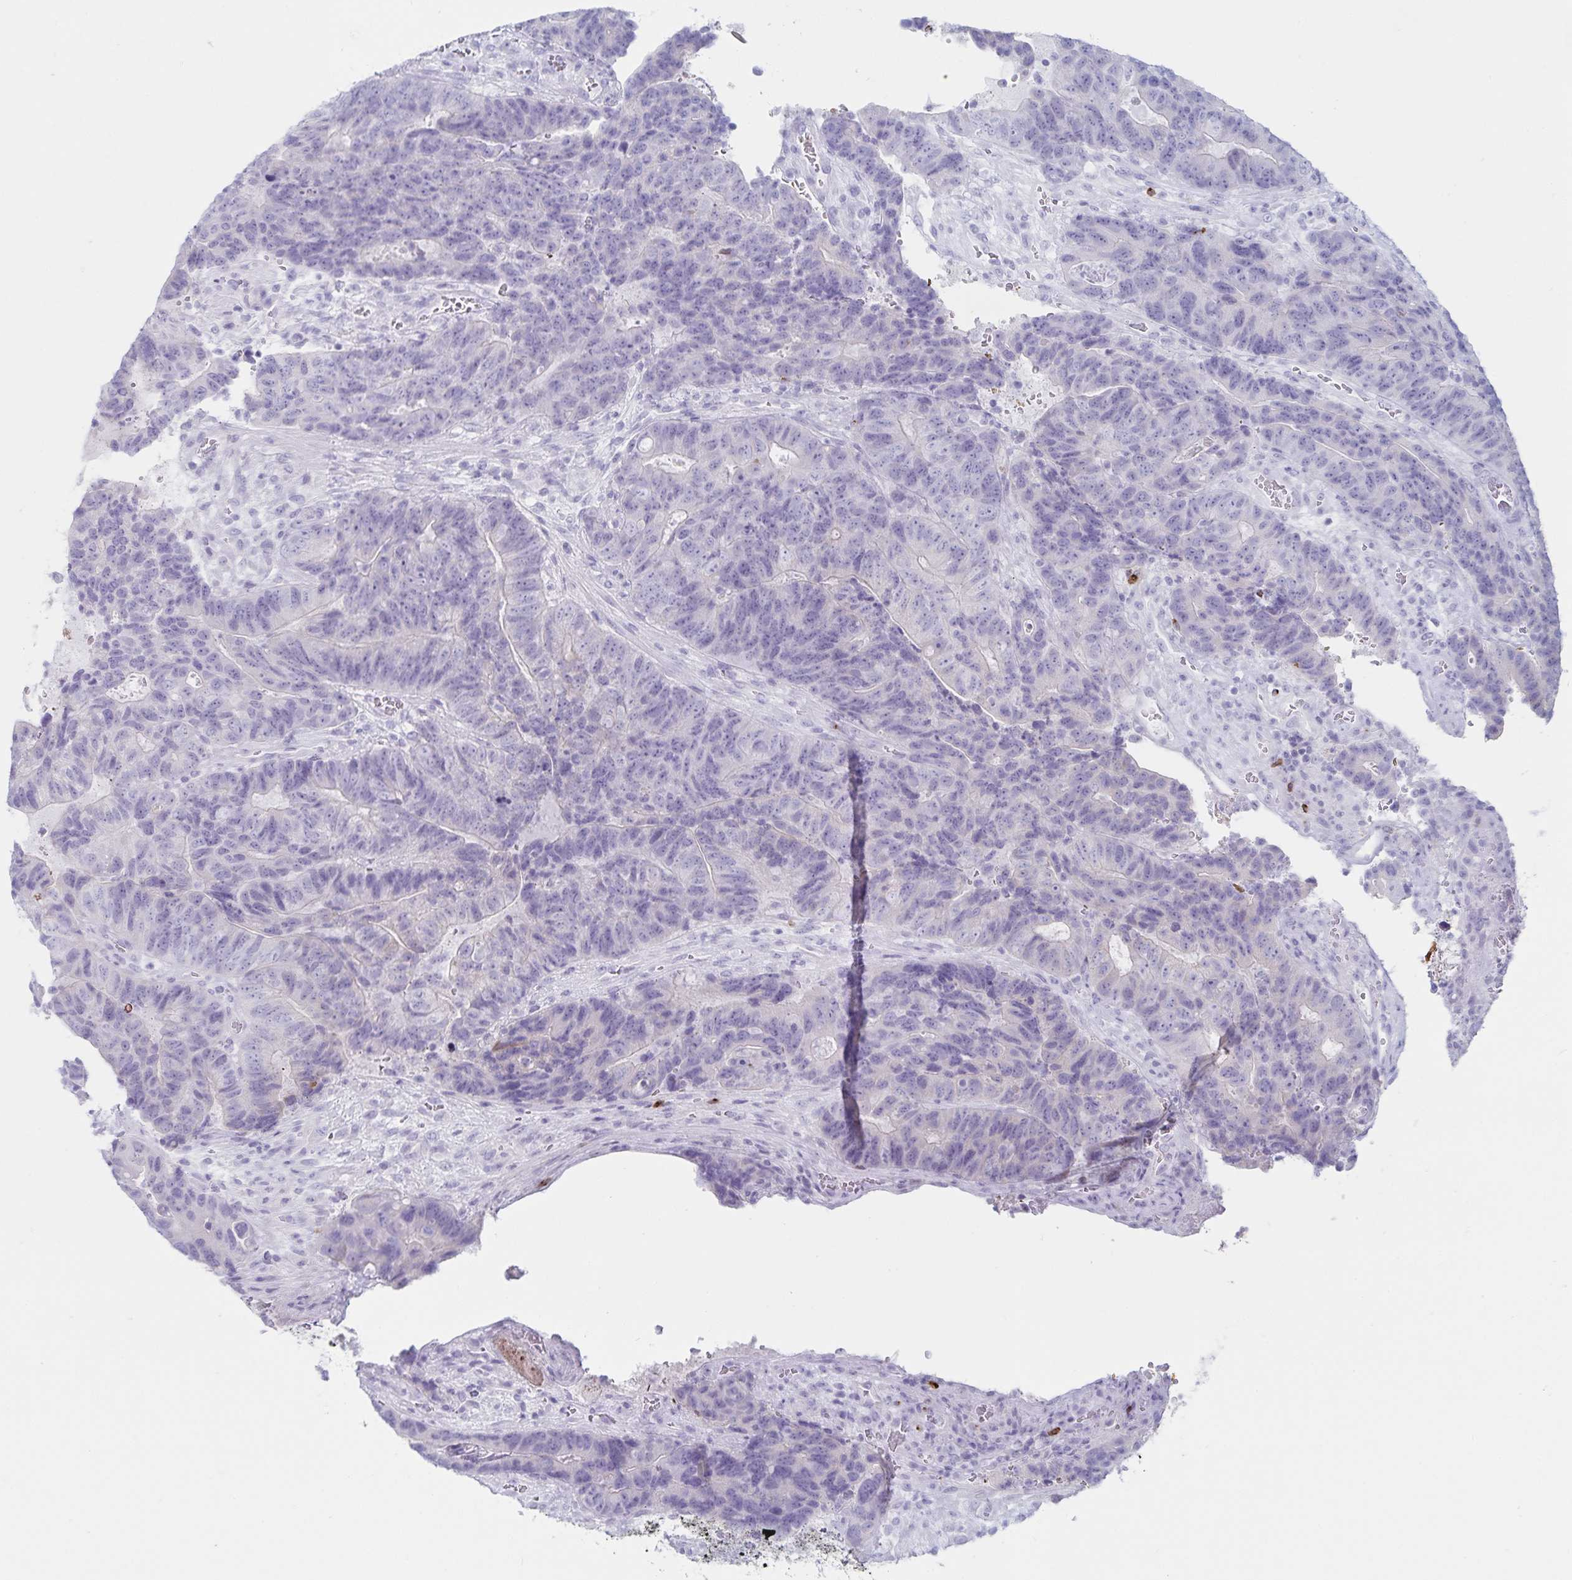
{"staining": {"intensity": "negative", "quantity": "none", "location": "none"}, "tissue": "colorectal cancer", "cell_type": "Tumor cells", "image_type": "cancer", "snomed": [{"axis": "morphology", "description": "Normal tissue, NOS"}, {"axis": "morphology", "description": "Adenocarcinoma, NOS"}, {"axis": "topography", "description": "Colon"}], "caption": "High magnification brightfield microscopy of colorectal cancer stained with DAB (brown) and counterstained with hematoxylin (blue): tumor cells show no significant staining.", "gene": "GNLY", "patient": {"sex": "female", "age": 48}}